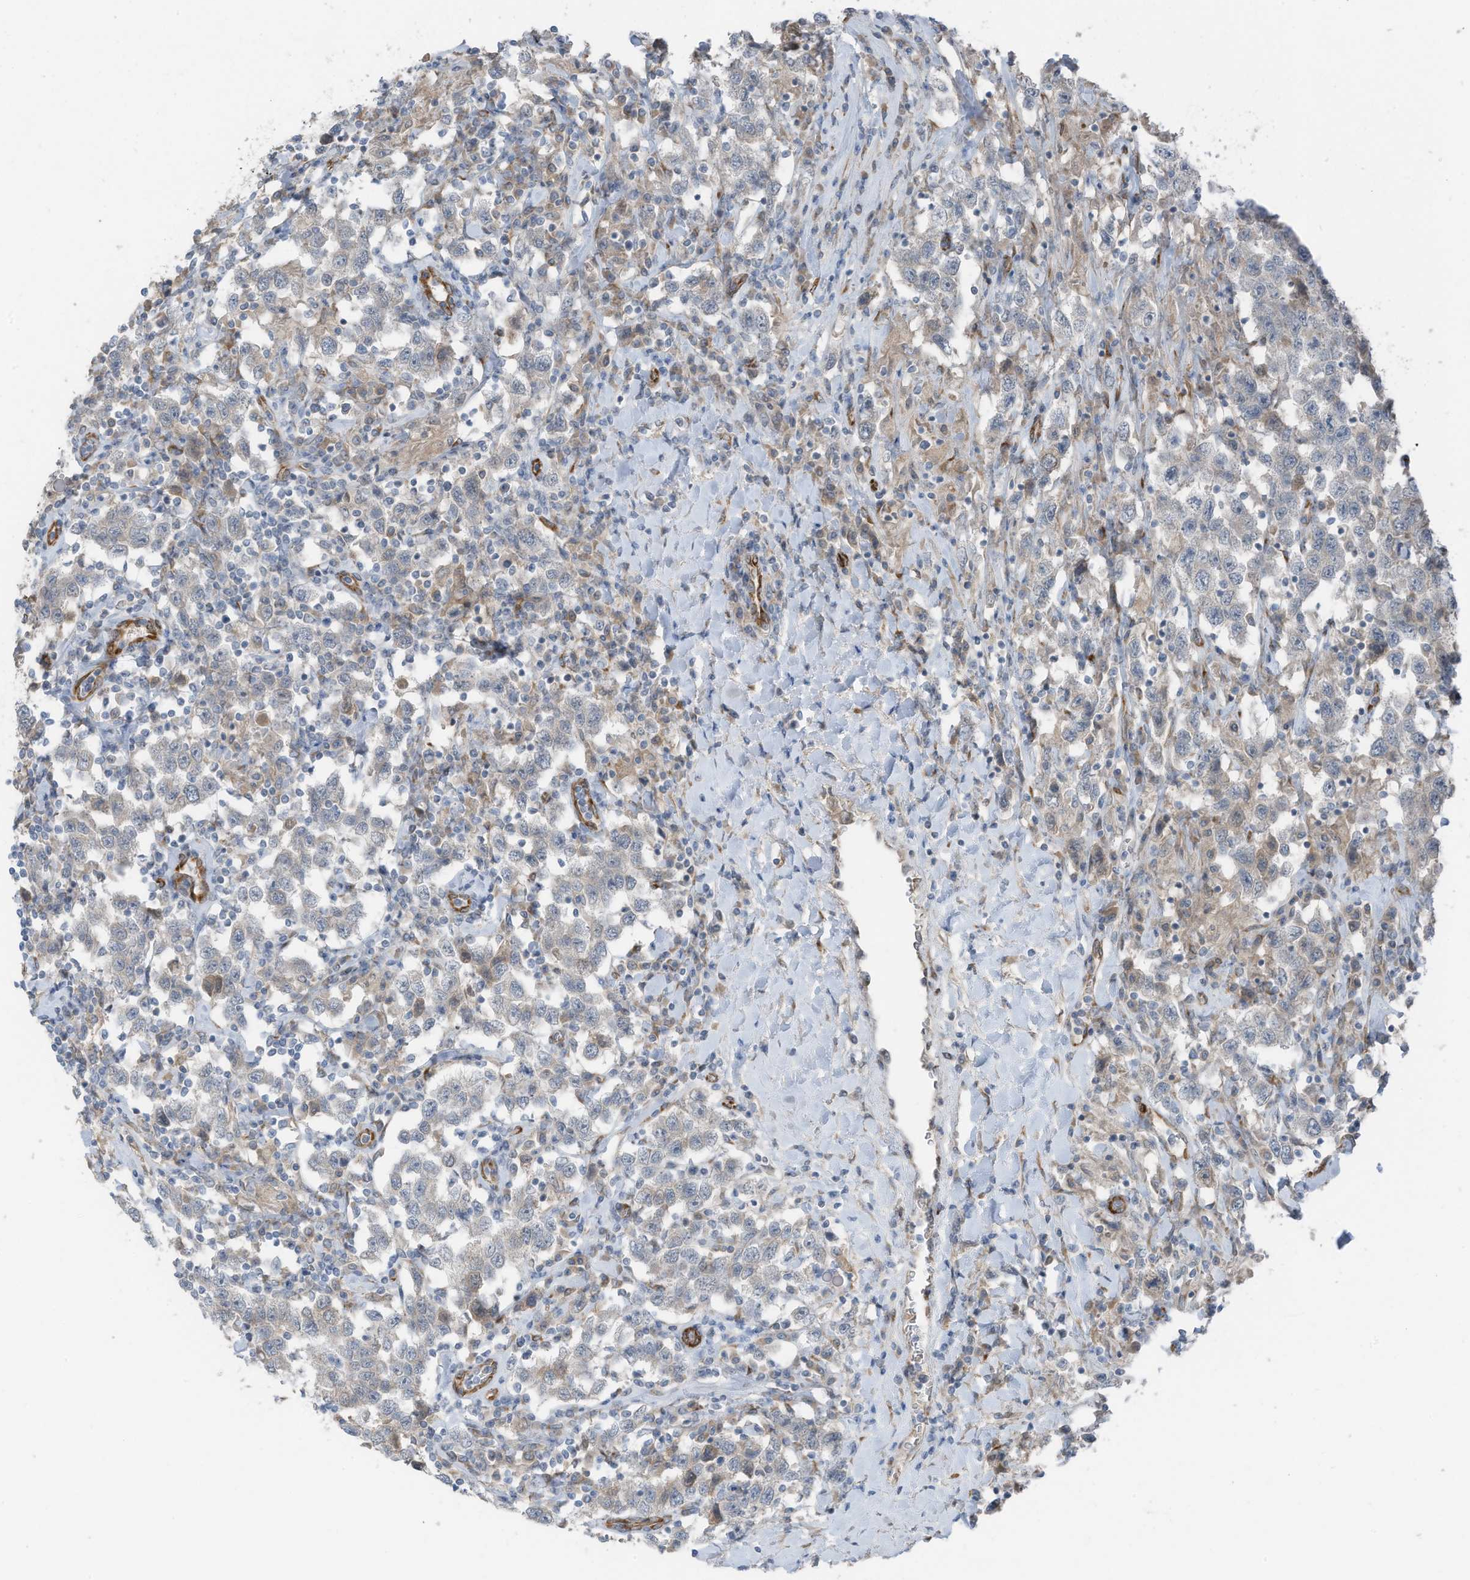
{"staining": {"intensity": "negative", "quantity": "none", "location": "none"}, "tissue": "testis cancer", "cell_type": "Tumor cells", "image_type": "cancer", "snomed": [{"axis": "morphology", "description": "Seminoma, NOS"}, {"axis": "topography", "description": "Testis"}], "caption": "Tumor cells show no significant staining in seminoma (testis).", "gene": "ARHGEF33", "patient": {"sex": "male", "age": 41}}